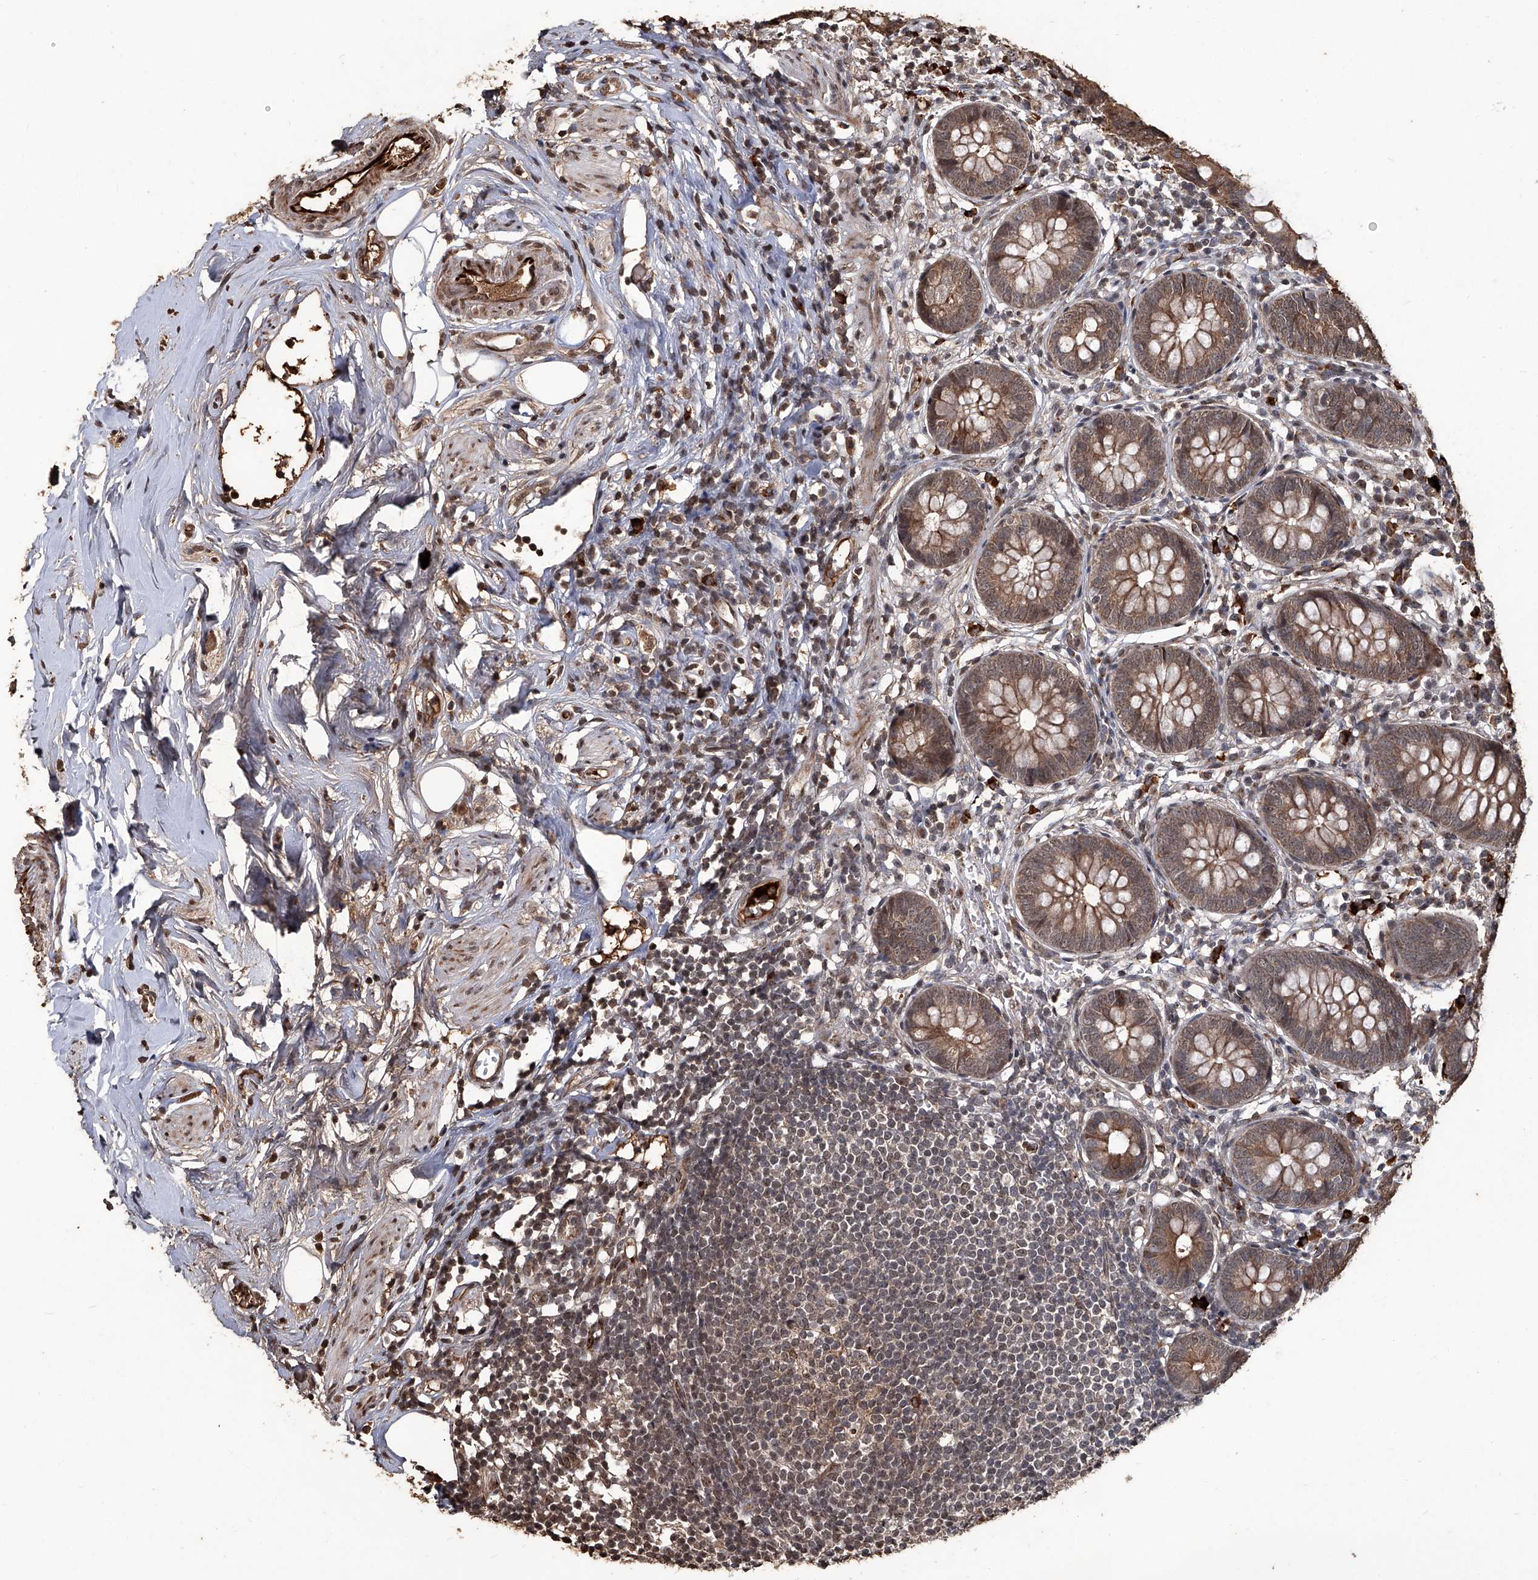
{"staining": {"intensity": "moderate", "quantity": ">75%", "location": "cytoplasmic/membranous"}, "tissue": "appendix", "cell_type": "Glandular cells", "image_type": "normal", "snomed": [{"axis": "morphology", "description": "Normal tissue, NOS"}, {"axis": "topography", "description": "Appendix"}], "caption": "Immunohistochemistry micrograph of benign appendix: appendix stained using immunohistochemistry reveals medium levels of moderate protein expression localized specifically in the cytoplasmic/membranous of glandular cells, appearing as a cytoplasmic/membranous brown color.", "gene": "GPR132", "patient": {"sex": "female", "age": 62}}